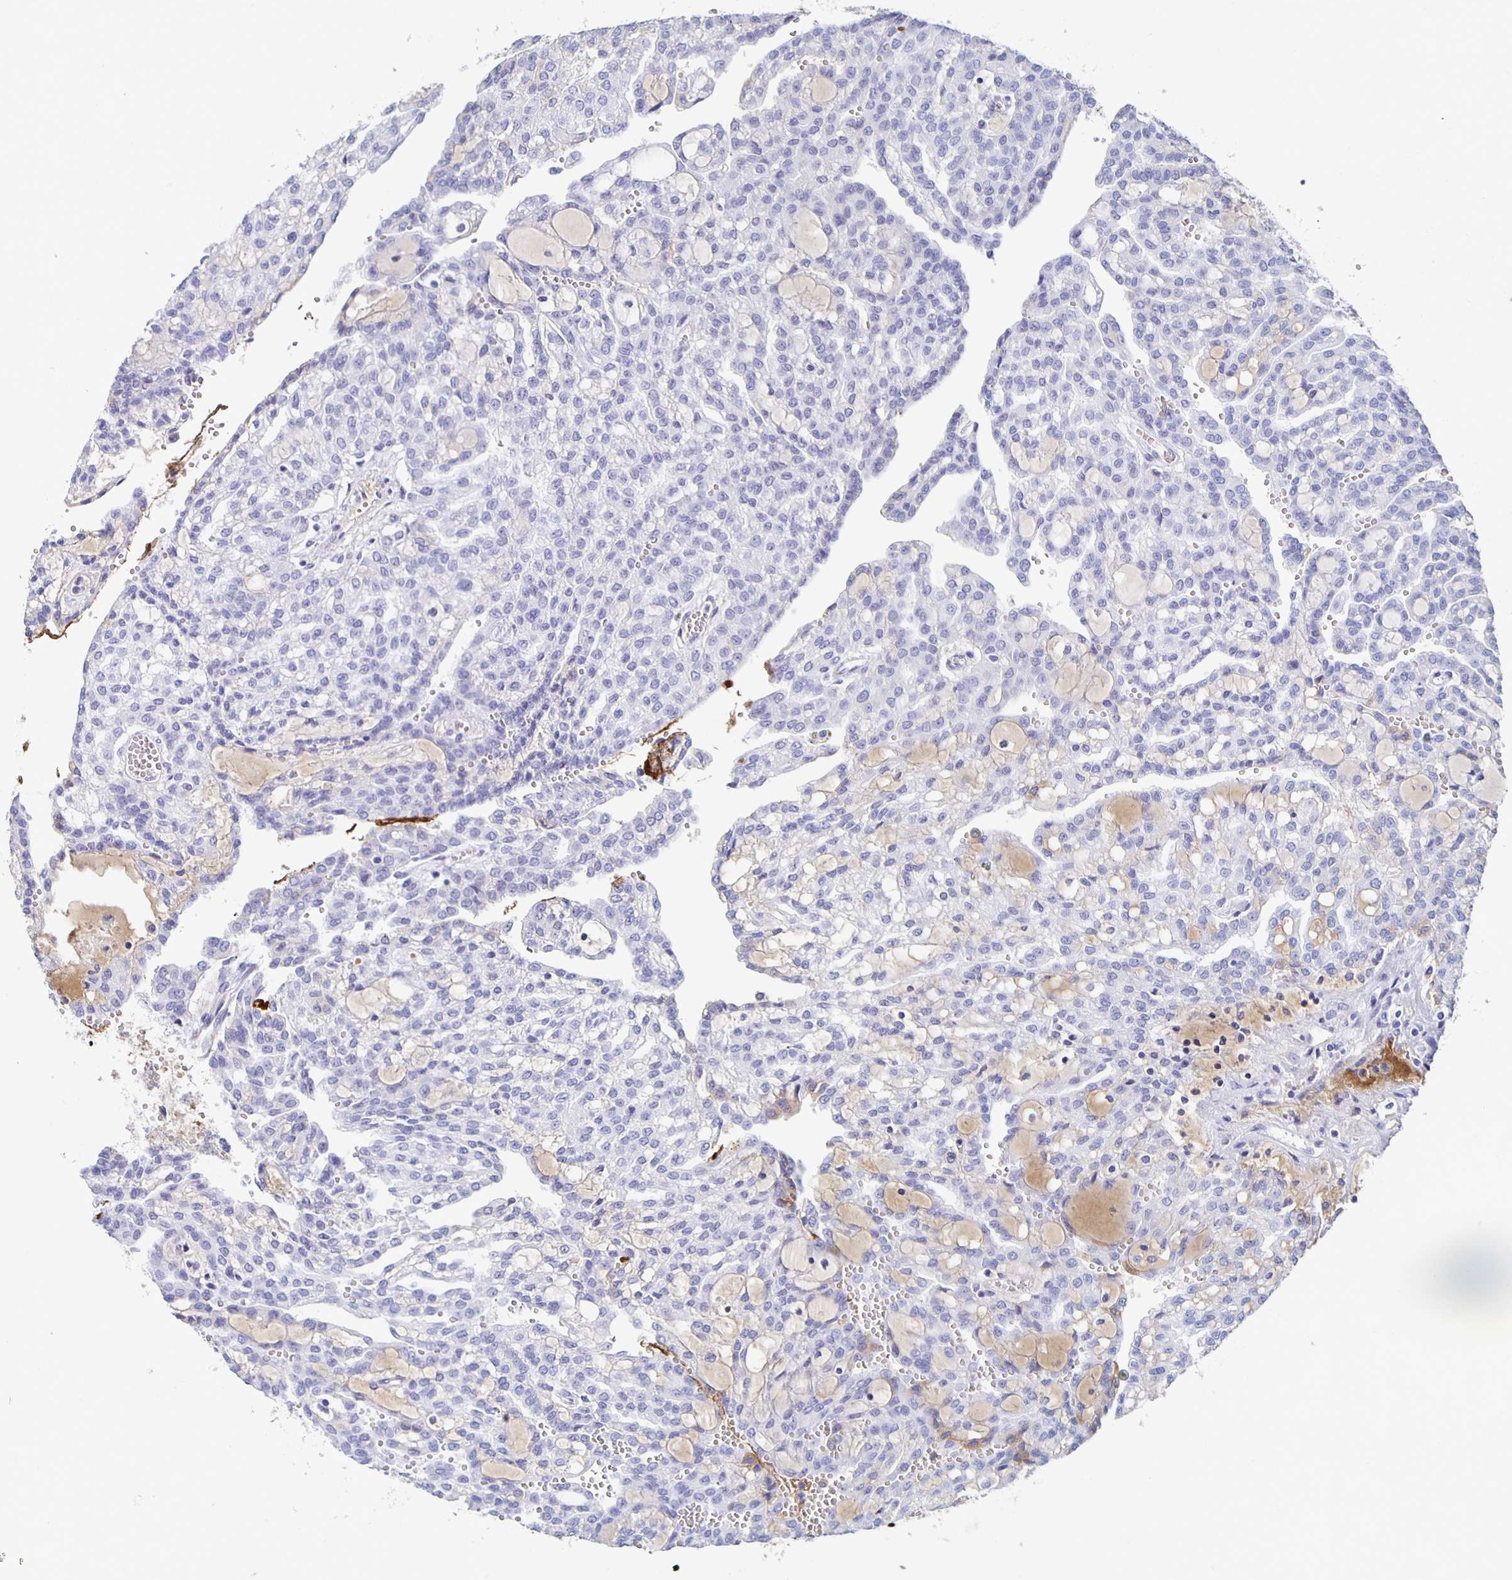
{"staining": {"intensity": "negative", "quantity": "none", "location": "none"}, "tissue": "renal cancer", "cell_type": "Tumor cells", "image_type": "cancer", "snomed": [{"axis": "morphology", "description": "Adenocarcinoma, NOS"}, {"axis": "topography", "description": "Kidney"}], "caption": "Renal adenocarcinoma stained for a protein using immunohistochemistry exhibits no positivity tumor cells.", "gene": "FGA", "patient": {"sex": "male", "age": 63}}